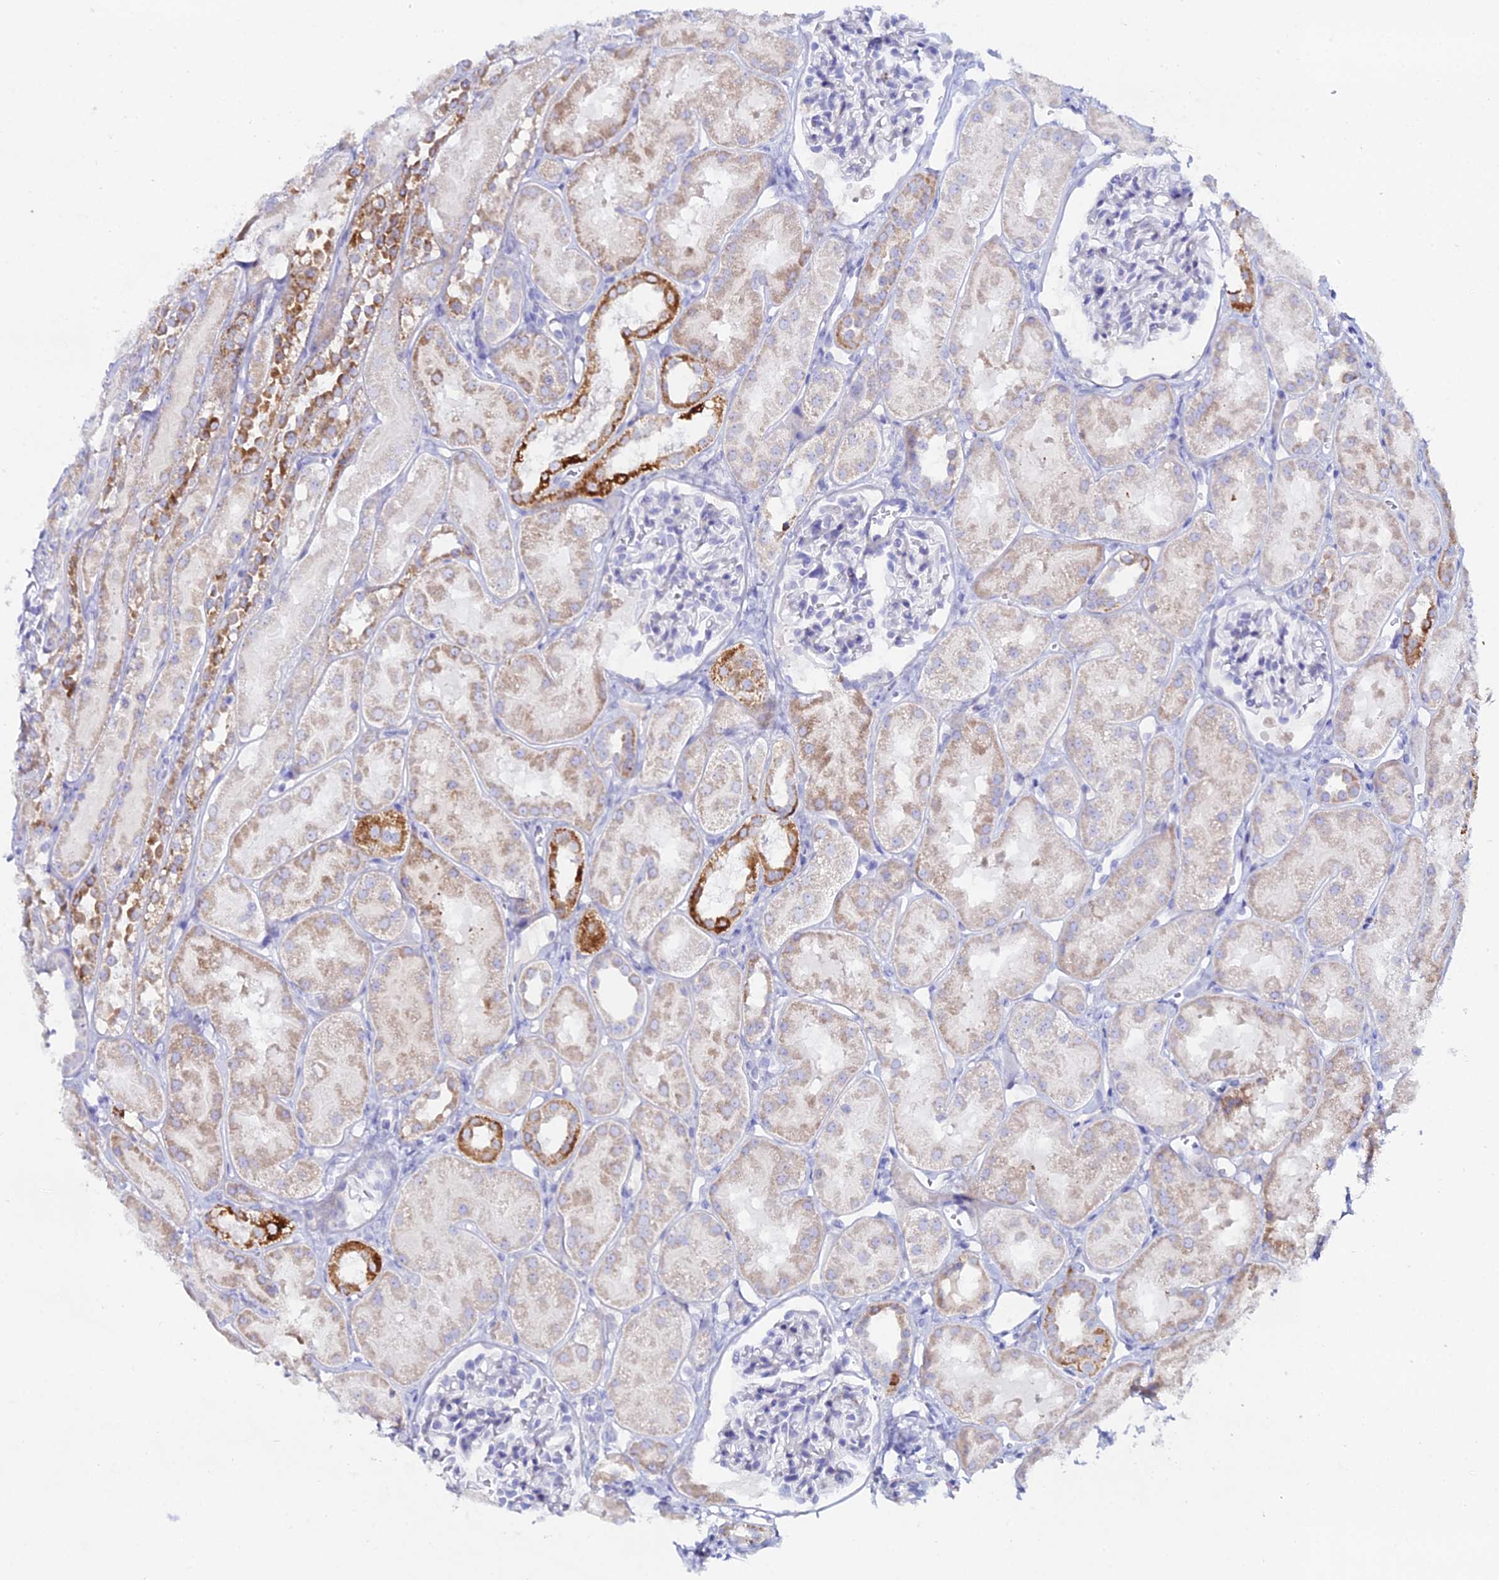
{"staining": {"intensity": "negative", "quantity": "none", "location": "none"}, "tissue": "kidney", "cell_type": "Cells in glomeruli", "image_type": "normal", "snomed": [{"axis": "morphology", "description": "Normal tissue, NOS"}, {"axis": "topography", "description": "Kidney"}, {"axis": "topography", "description": "Urinary bladder"}], "caption": "DAB immunohistochemical staining of unremarkable kidney demonstrates no significant expression in cells in glomeruli.", "gene": "DHX34", "patient": {"sex": "male", "age": 16}}